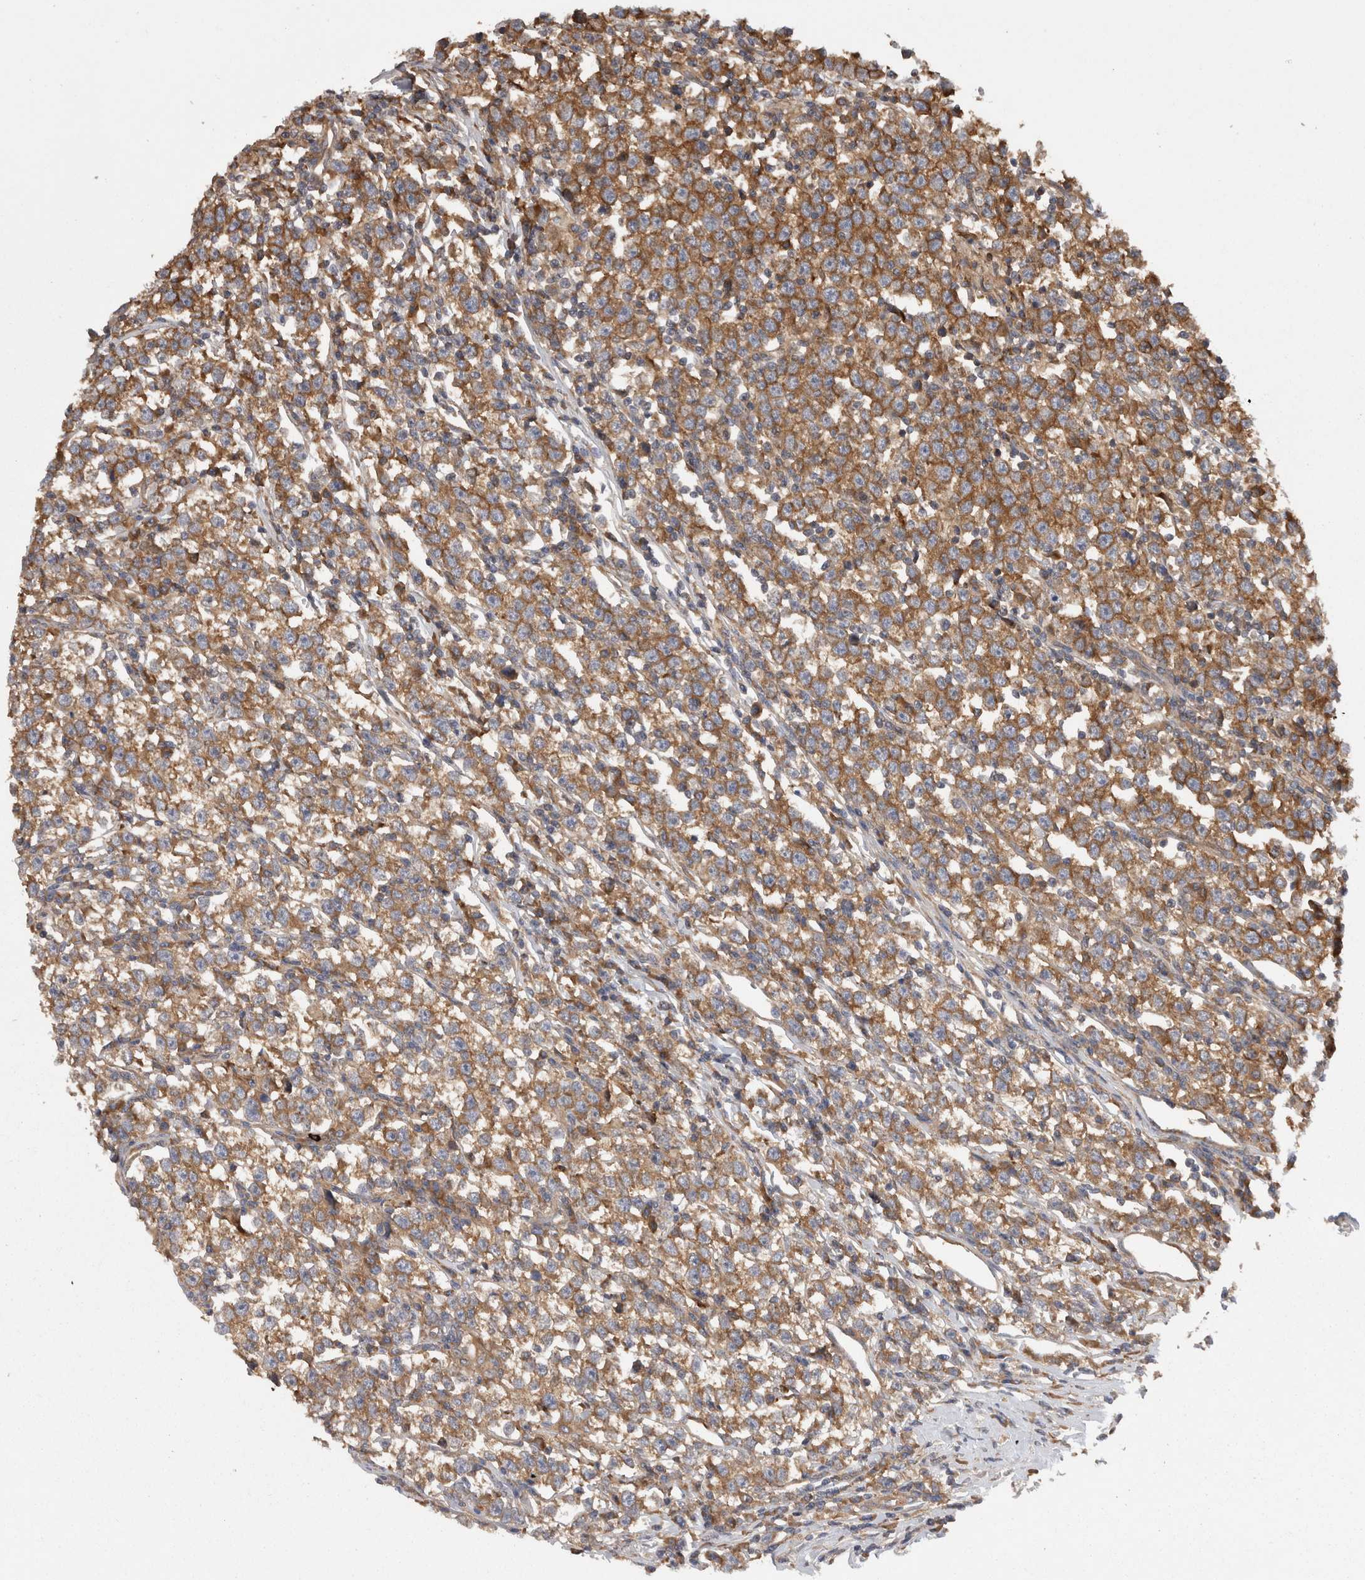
{"staining": {"intensity": "moderate", "quantity": ">75%", "location": "cytoplasmic/membranous"}, "tissue": "testis cancer", "cell_type": "Tumor cells", "image_type": "cancer", "snomed": [{"axis": "morphology", "description": "Normal tissue, NOS"}, {"axis": "morphology", "description": "Seminoma, NOS"}, {"axis": "topography", "description": "Testis"}], "caption": "Immunohistochemistry of testis cancer (seminoma) exhibits medium levels of moderate cytoplasmic/membranous positivity in about >75% of tumor cells.", "gene": "SMCR8", "patient": {"sex": "male", "age": 43}}